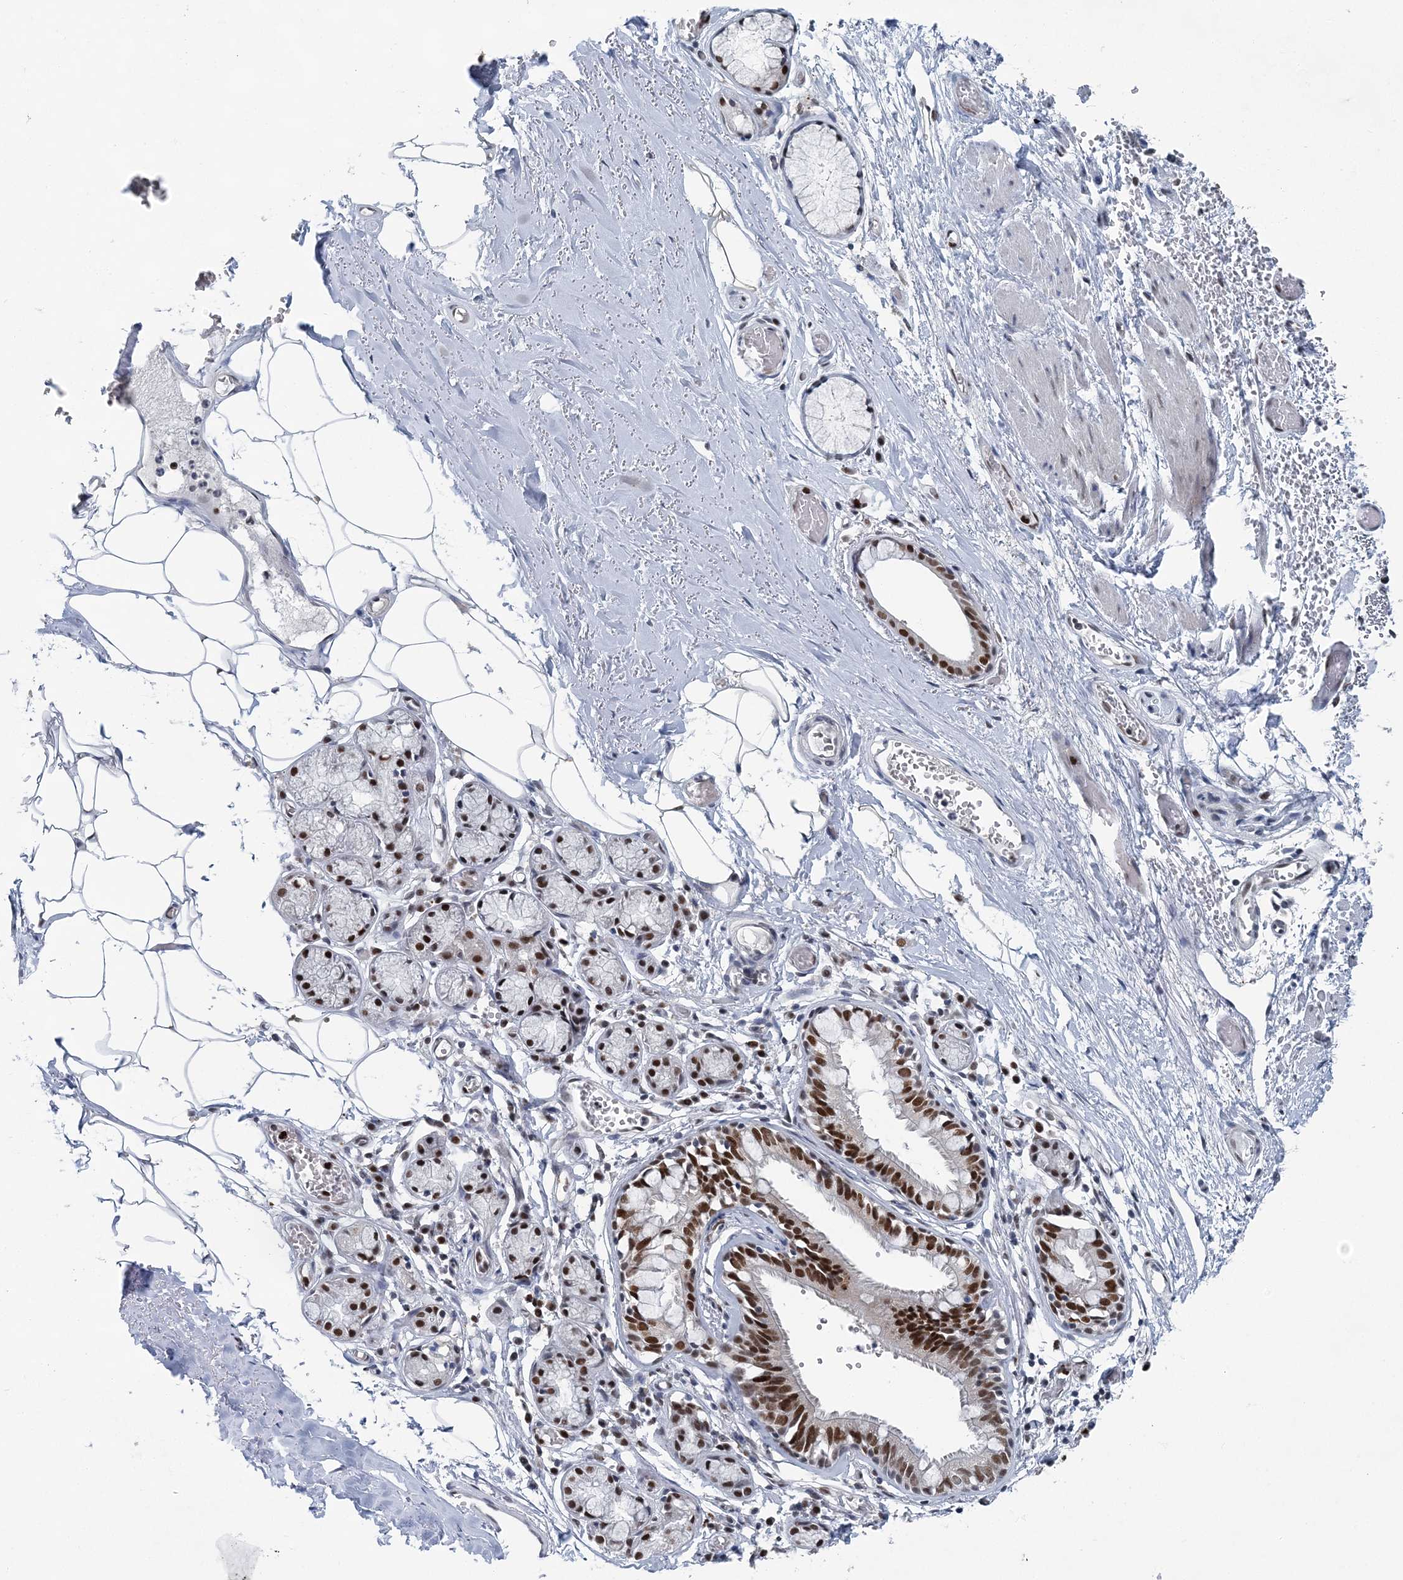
{"staining": {"intensity": "strong", "quantity": "25%-75%", "location": "nuclear"}, "tissue": "bronchus", "cell_type": "Respiratory epithelial cells", "image_type": "normal", "snomed": [{"axis": "morphology", "description": "Normal tissue, NOS"}, {"axis": "topography", "description": "Bronchus"}, {"axis": "topography", "description": "Lung"}], "caption": "IHC (DAB (3,3'-diaminobenzidine)) staining of benign human bronchus shows strong nuclear protein staining in about 25%-75% of respiratory epithelial cells.", "gene": "HAT1", "patient": {"sex": "male", "age": 56}}